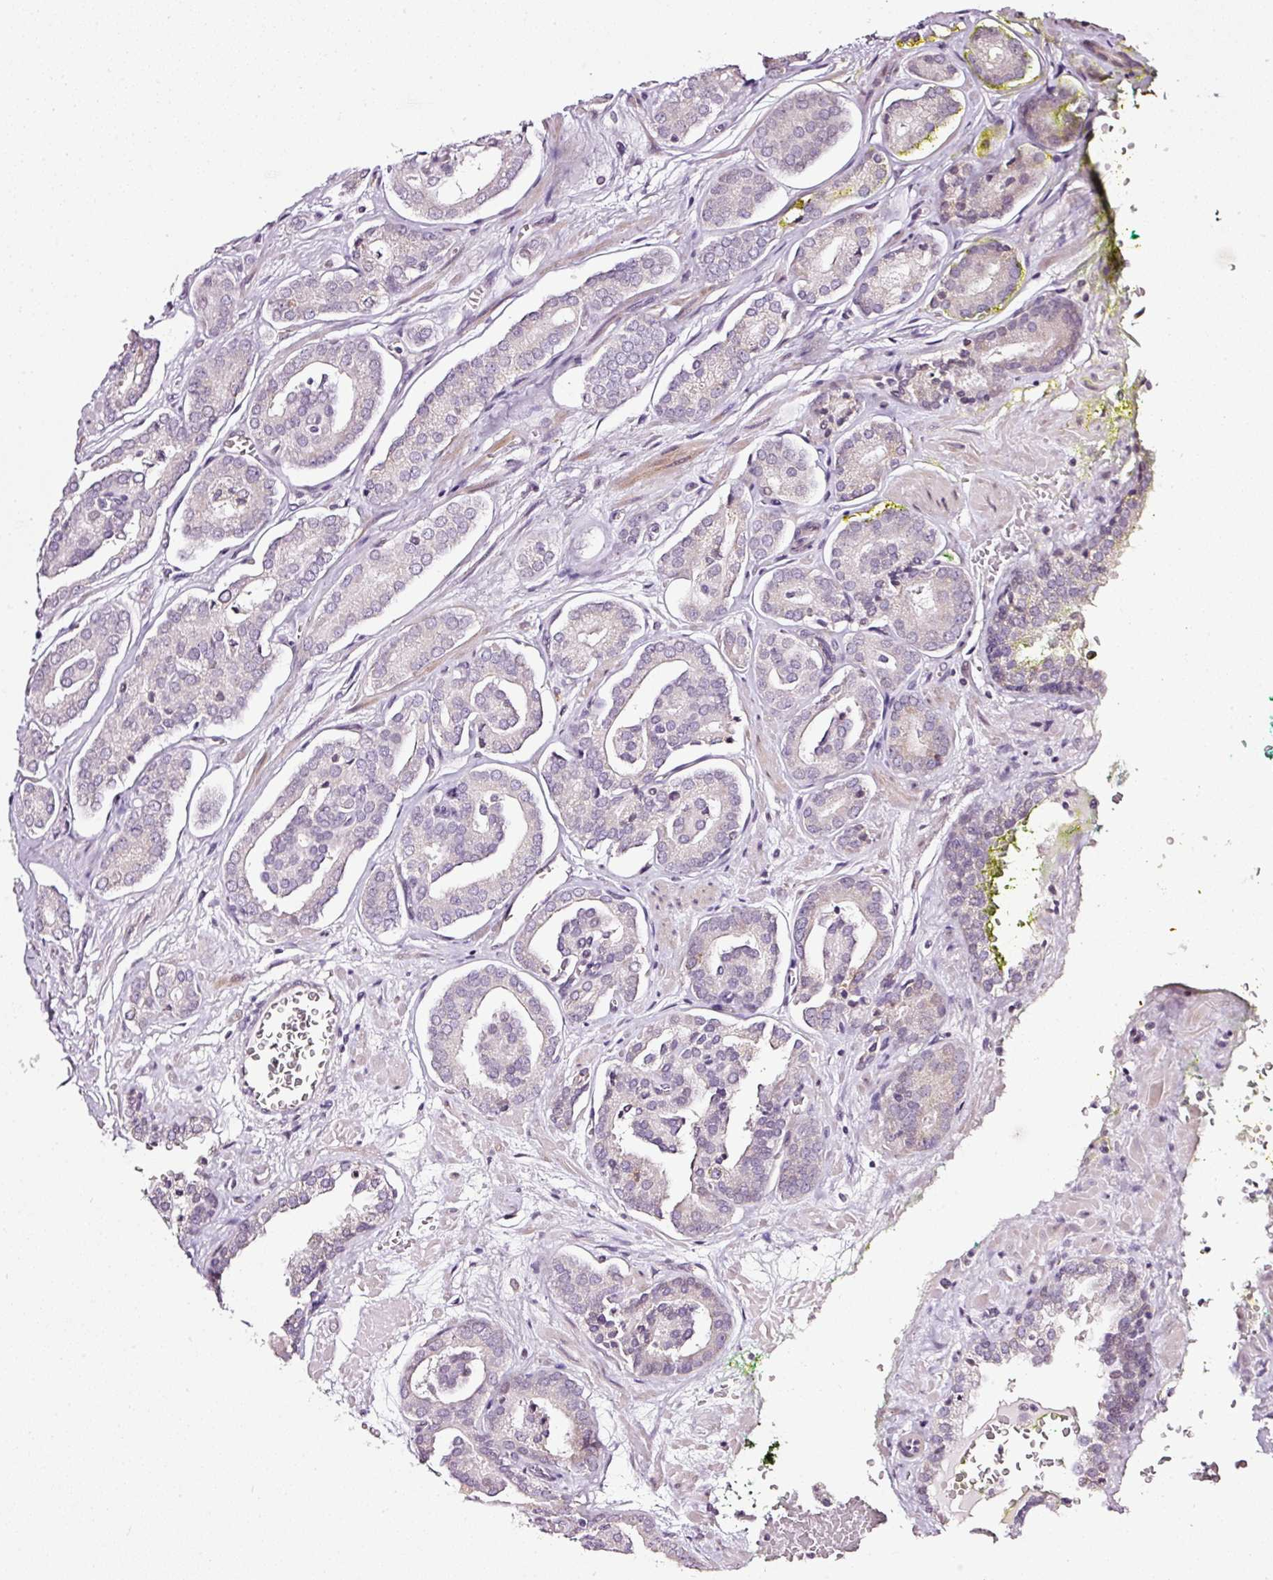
{"staining": {"intensity": "negative", "quantity": "none", "location": "none"}, "tissue": "prostate cancer", "cell_type": "Tumor cells", "image_type": "cancer", "snomed": [{"axis": "morphology", "description": "Adenocarcinoma, High grade"}, {"axis": "topography", "description": "Prostate"}], "caption": "DAB (3,3'-diaminobenzidine) immunohistochemical staining of human prostate cancer (adenocarcinoma (high-grade)) exhibits no significant expression in tumor cells.", "gene": "NRDE2", "patient": {"sex": "male", "age": 66}}